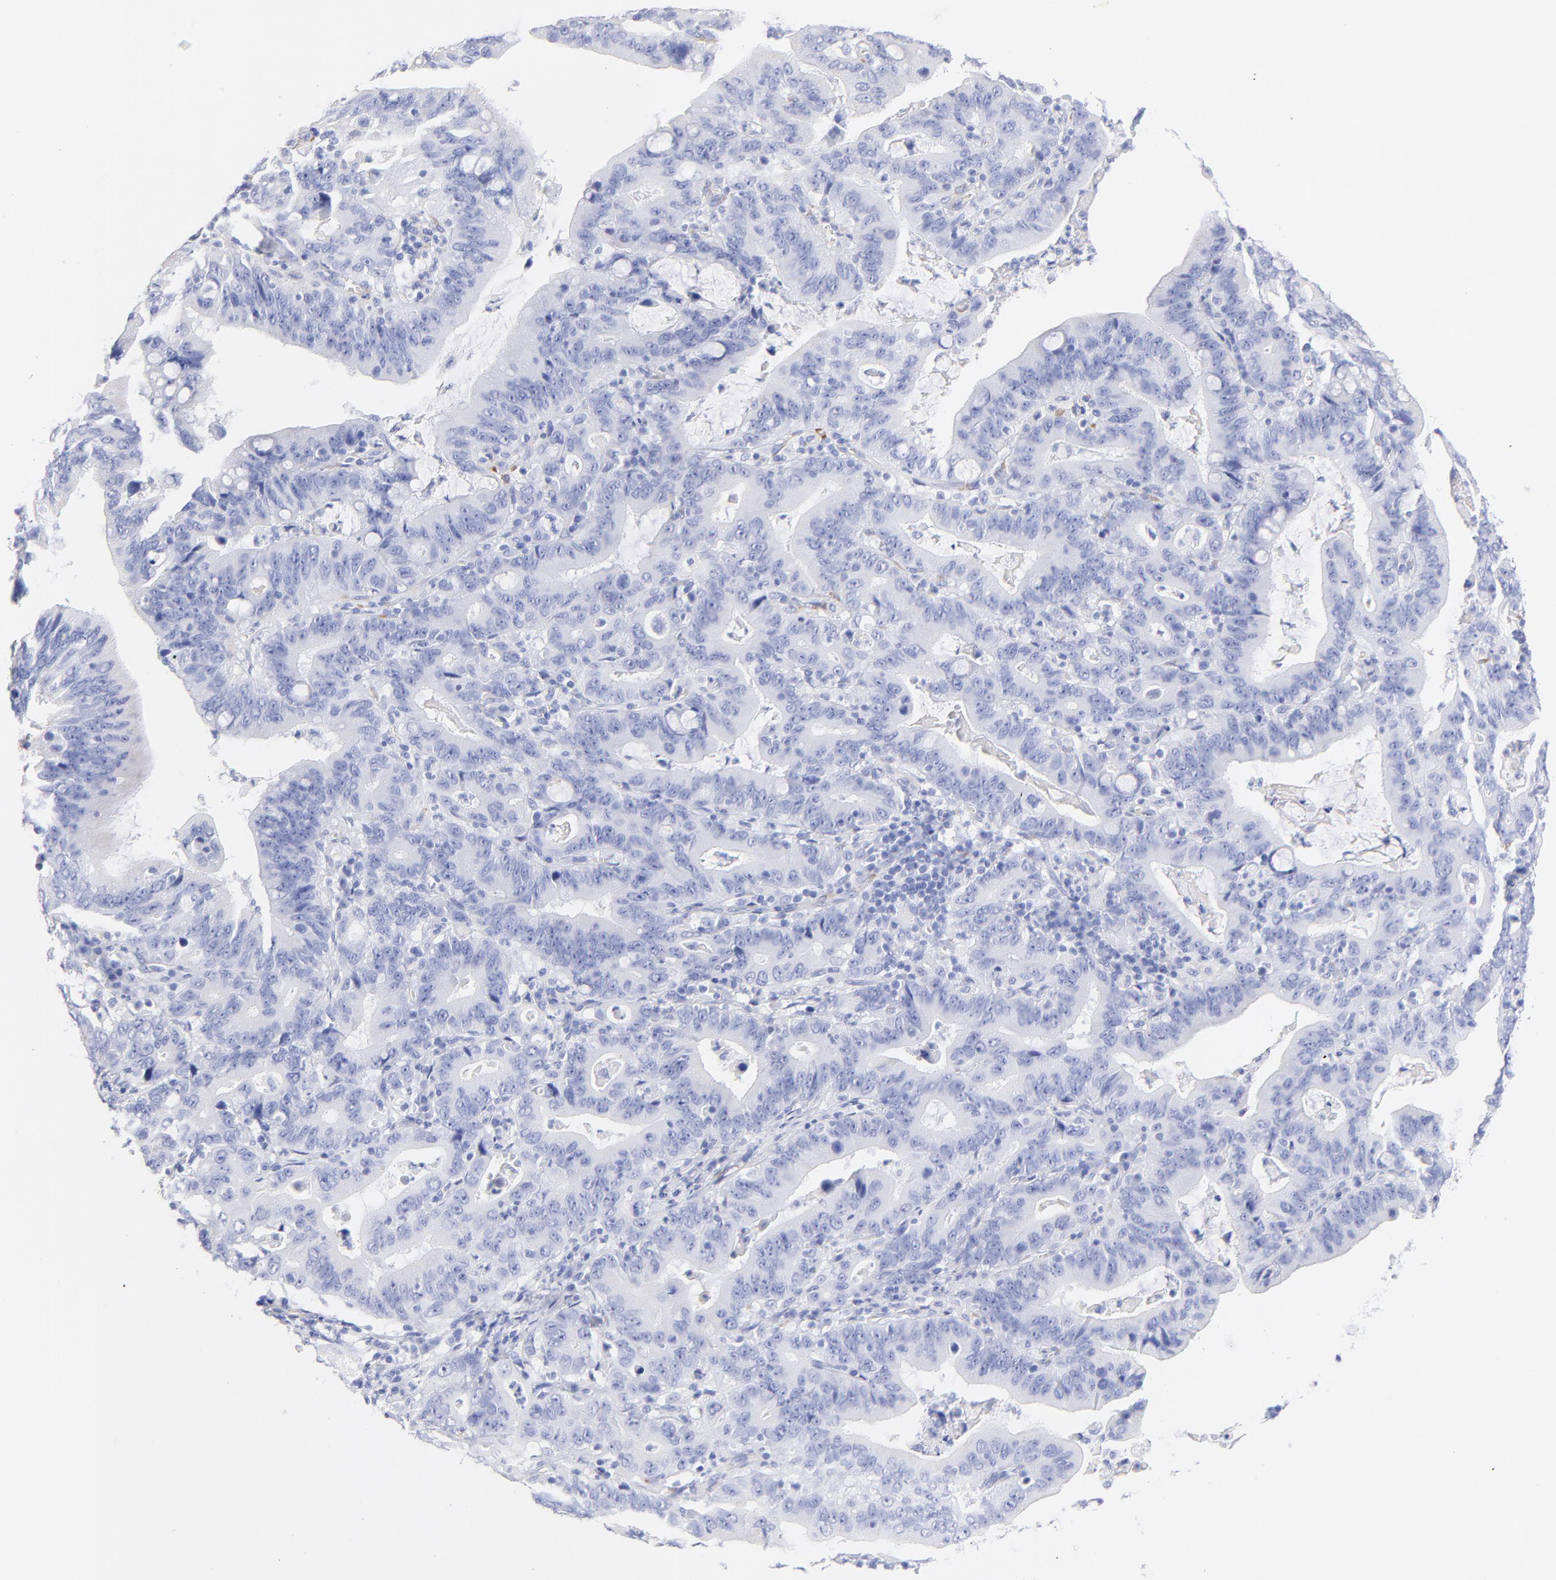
{"staining": {"intensity": "negative", "quantity": "none", "location": "none"}, "tissue": "stomach cancer", "cell_type": "Tumor cells", "image_type": "cancer", "snomed": [{"axis": "morphology", "description": "Adenocarcinoma, NOS"}, {"axis": "topography", "description": "Stomach, upper"}], "caption": "The image exhibits no significant expression in tumor cells of stomach cancer. (DAB (3,3'-diaminobenzidine) immunohistochemistry (IHC), high magnification).", "gene": "C1QTNF6", "patient": {"sex": "male", "age": 63}}